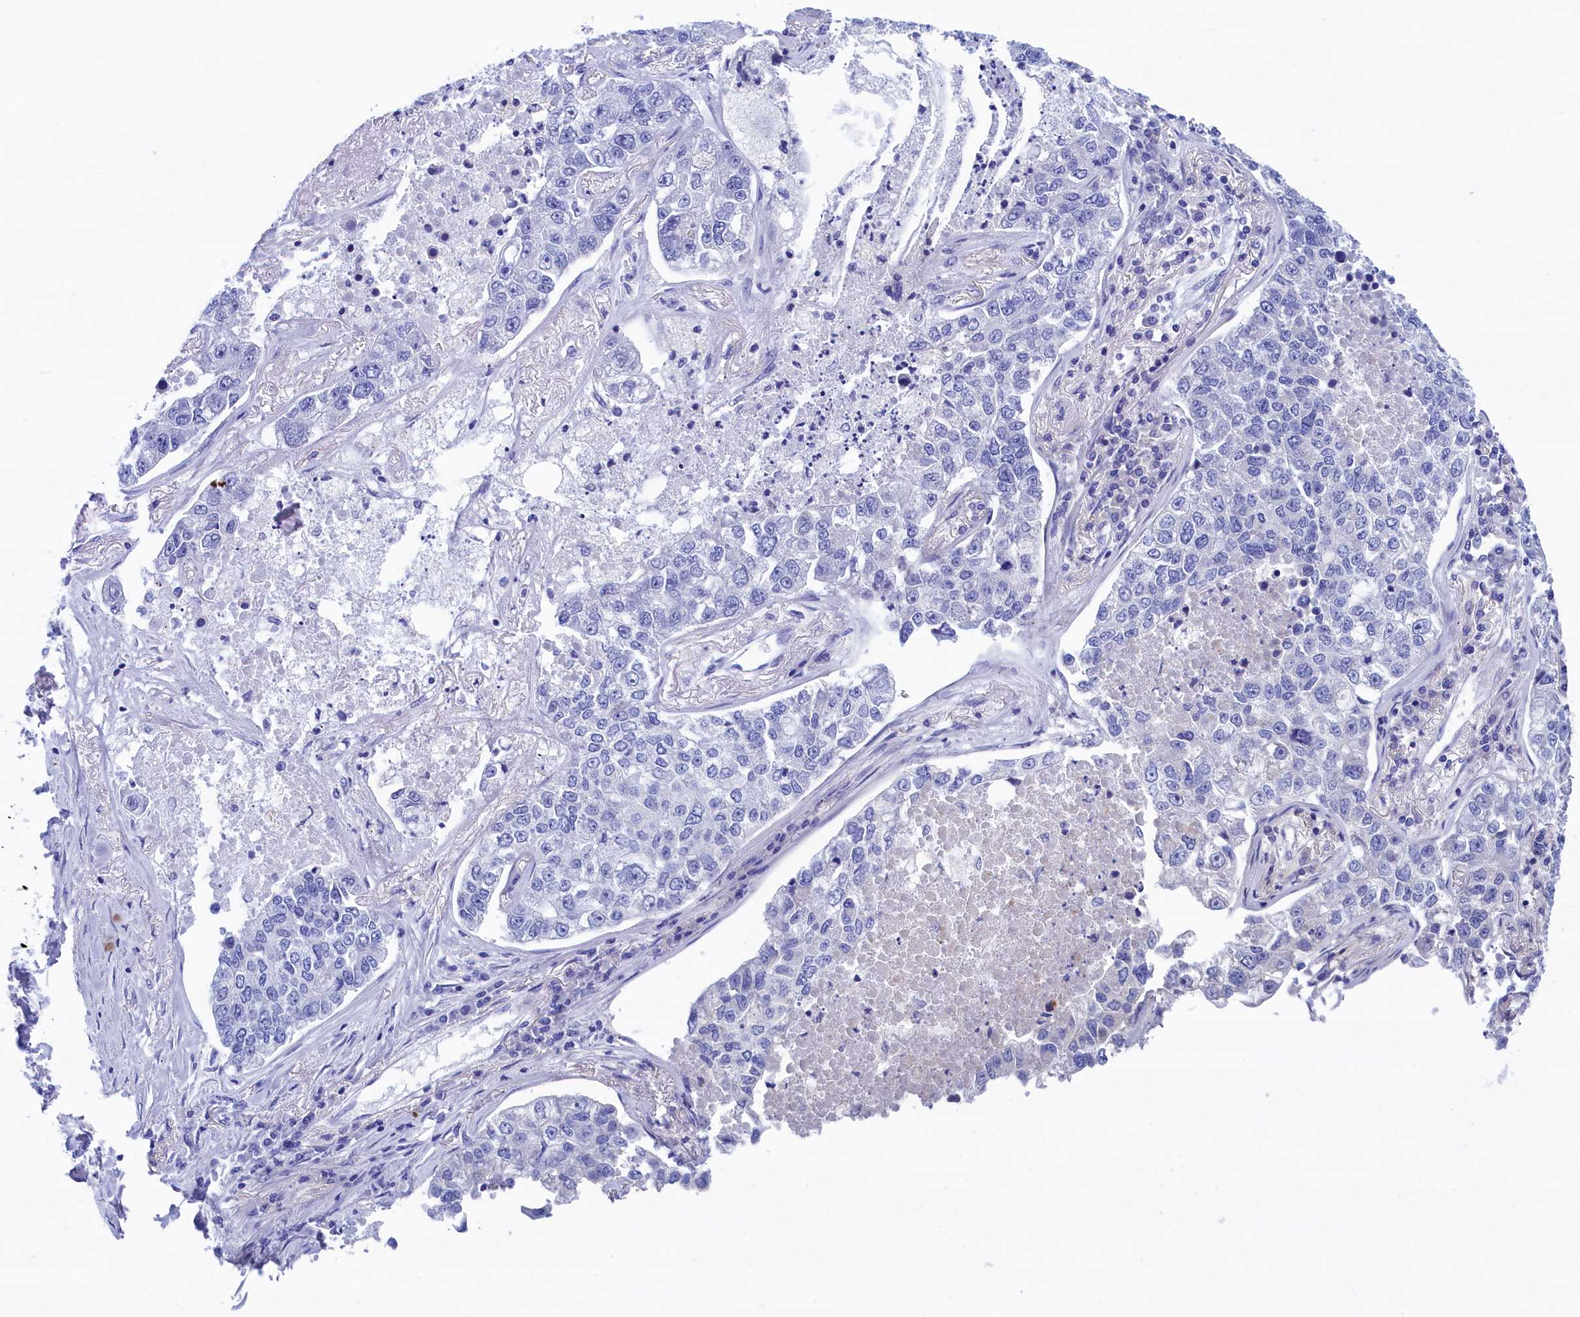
{"staining": {"intensity": "weak", "quantity": "<25%", "location": "cytoplasmic/membranous"}, "tissue": "lung cancer", "cell_type": "Tumor cells", "image_type": "cancer", "snomed": [{"axis": "morphology", "description": "Adenocarcinoma, NOS"}, {"axis": "topography", "description": "Lung"}], "caption": "Adenocarcinoma (lung) was stained to show a protein in brown. There is no significant positivity in tumor cells.", "gene": "WDR83", "patient": {"sex": "male", "age": 49}}